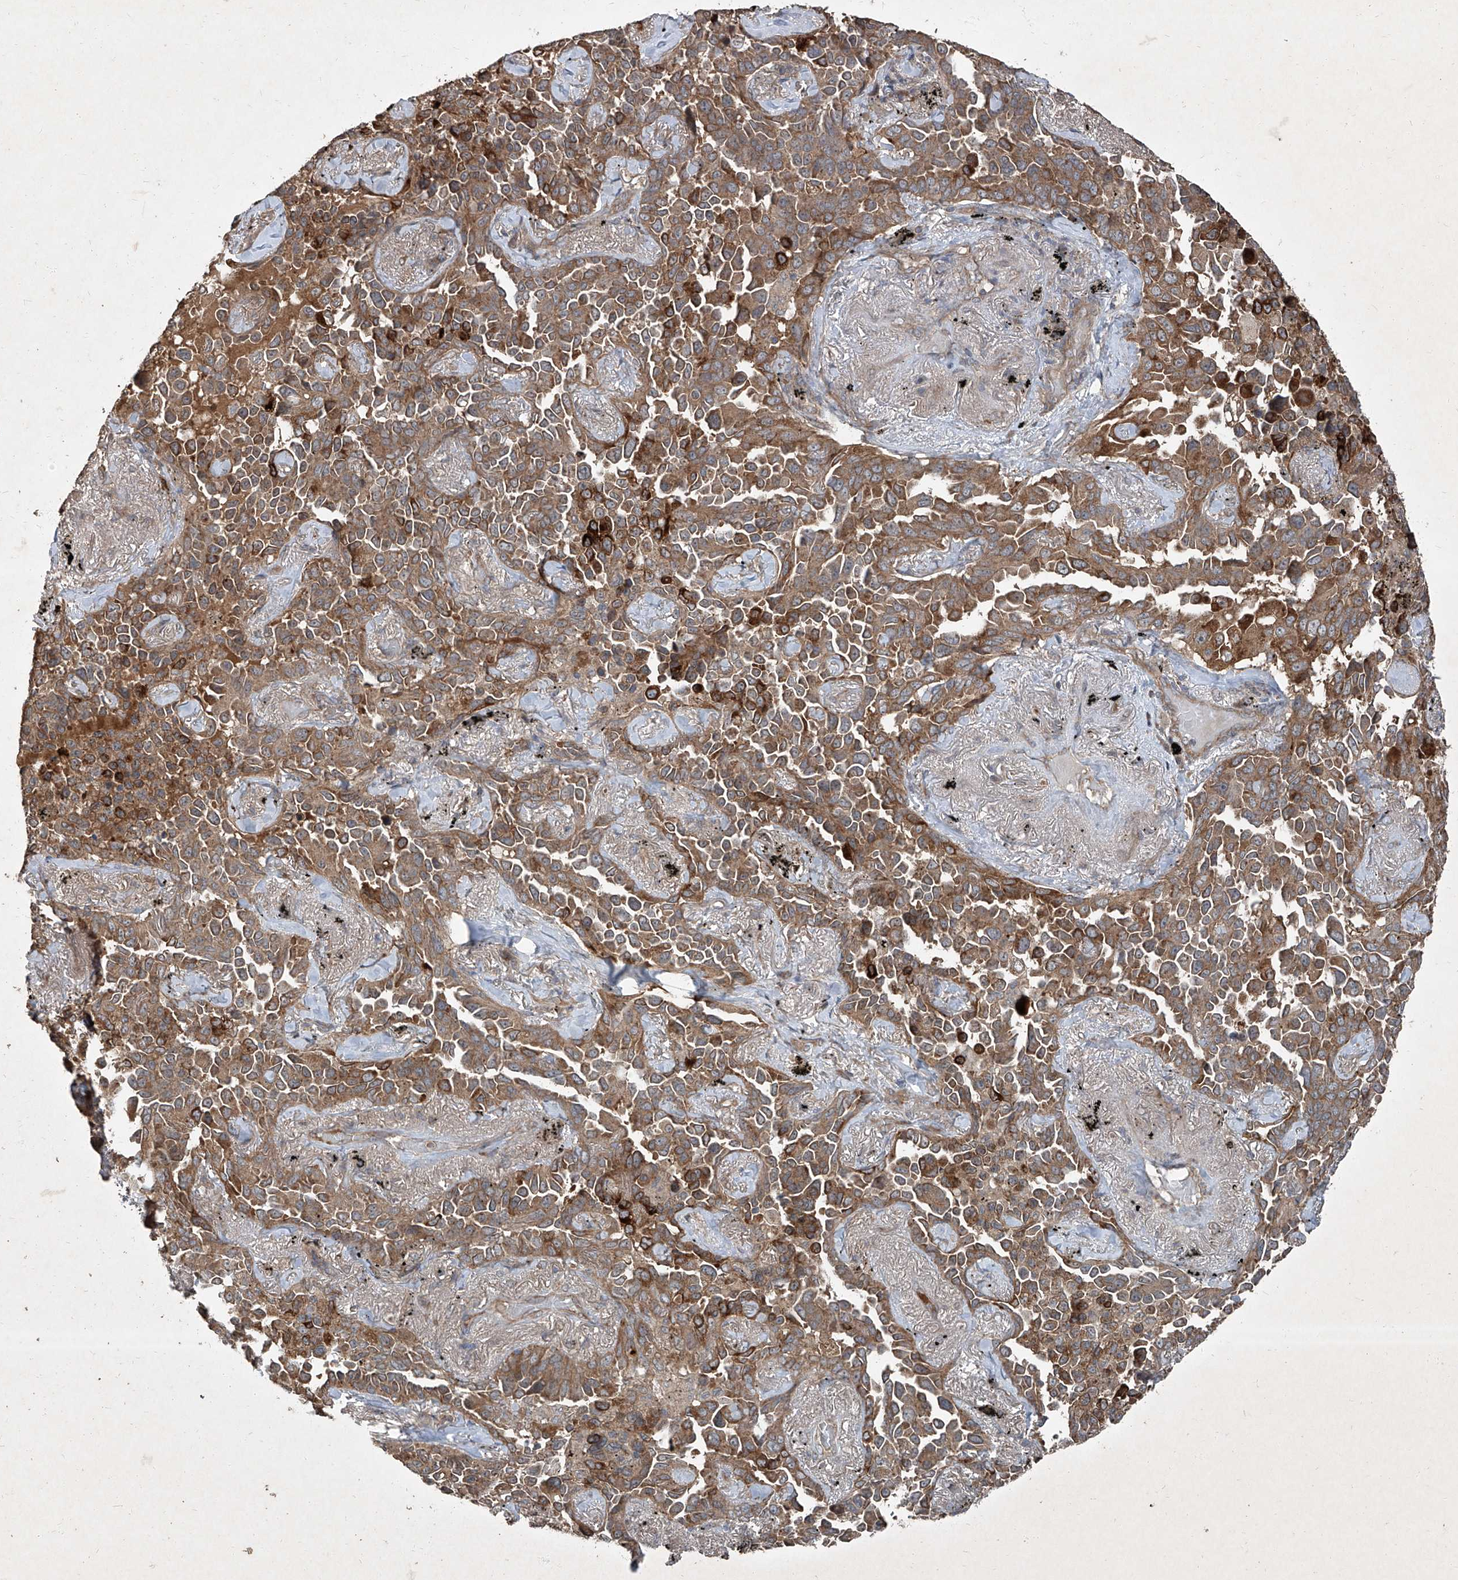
{"staining": {"intensity": "moderate", "quantity": ">75%", "location": "cytoplasmic/membranous"}, "tissue": "lung cancer", "cell_type": "Tumor cells", "image_type": "cancer", "snomed": [{"axis": "morphology", "description": "Adenocarcinoma, NOS"}, {"axis": "topography", "description": "Lung"}], "caption": "Immunohistochemical staining of human lung cancer demonstrates medium levels of moderate cytoplasmic/membranous positivity in about >75% of tumor cells. Ihc stains the protein of interest in brown and the nuclei are stained blue.", "gene": "CCN1", "patient": {"sex": "female", "age": 67}}